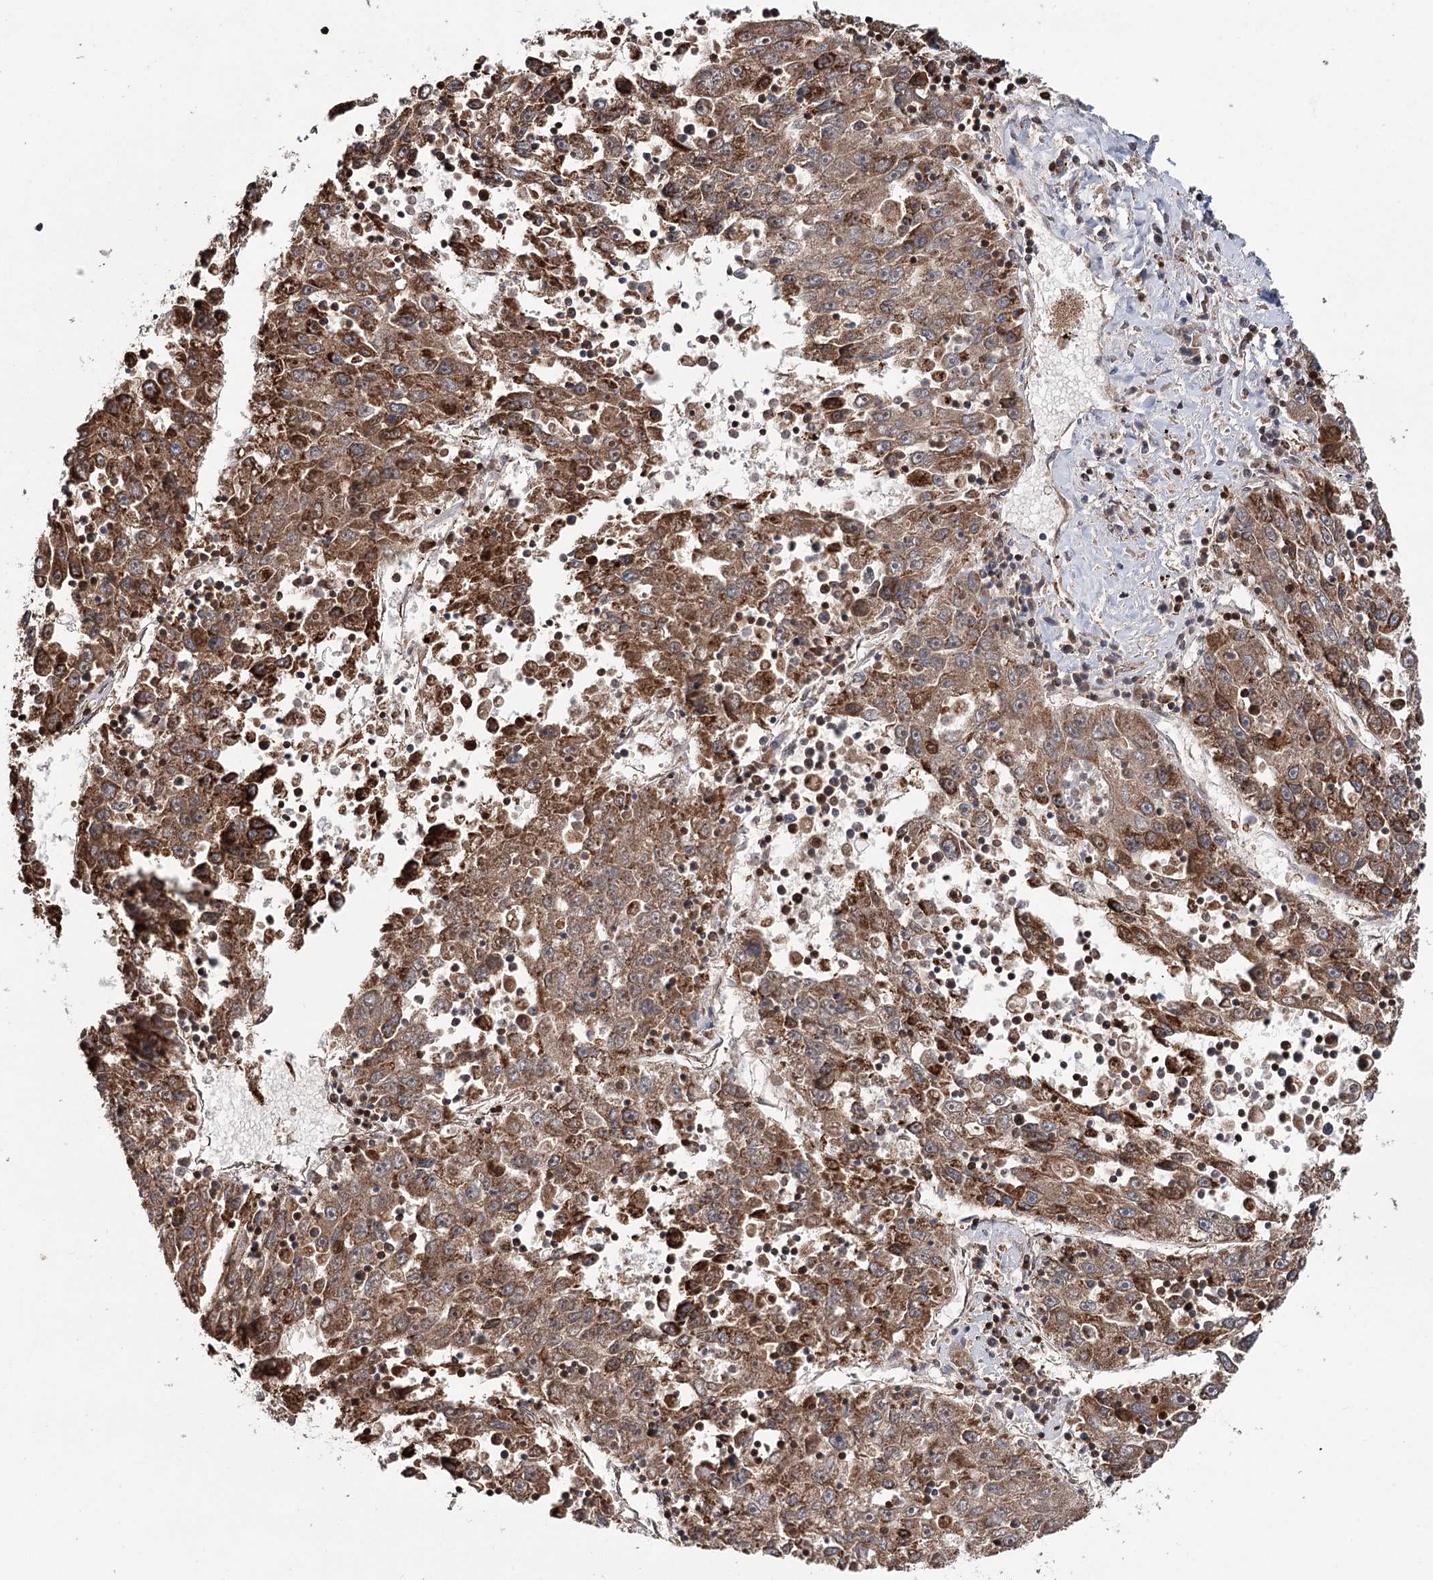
{"staining": {"intensity": "moderate", "quantity": ">75%", "location": "cytoplasmic/membranous"}, "tissue": "liver cancer", "cell_type": "Tumor cells", "image_type": "cancer", "snomed": [{"axis": "morphology", "description": "Carcinoma, Hepatocellular, NOS"}, {"axis": "topography", "description": "Liver"}], "caption": "Immunohistochemistry (IHC) image of neoplastic tissue: liver cancer (hepatocellular carcinoma) stained using IHC exhibits medium levels of moderate protein expression localized specifically in the cytoplasmic/membranous of tumor cells, appearing as a cytoplasmic/membranous brown color.", "gene": "APH1A", "patient": {"sex": "male", "age": 49}}